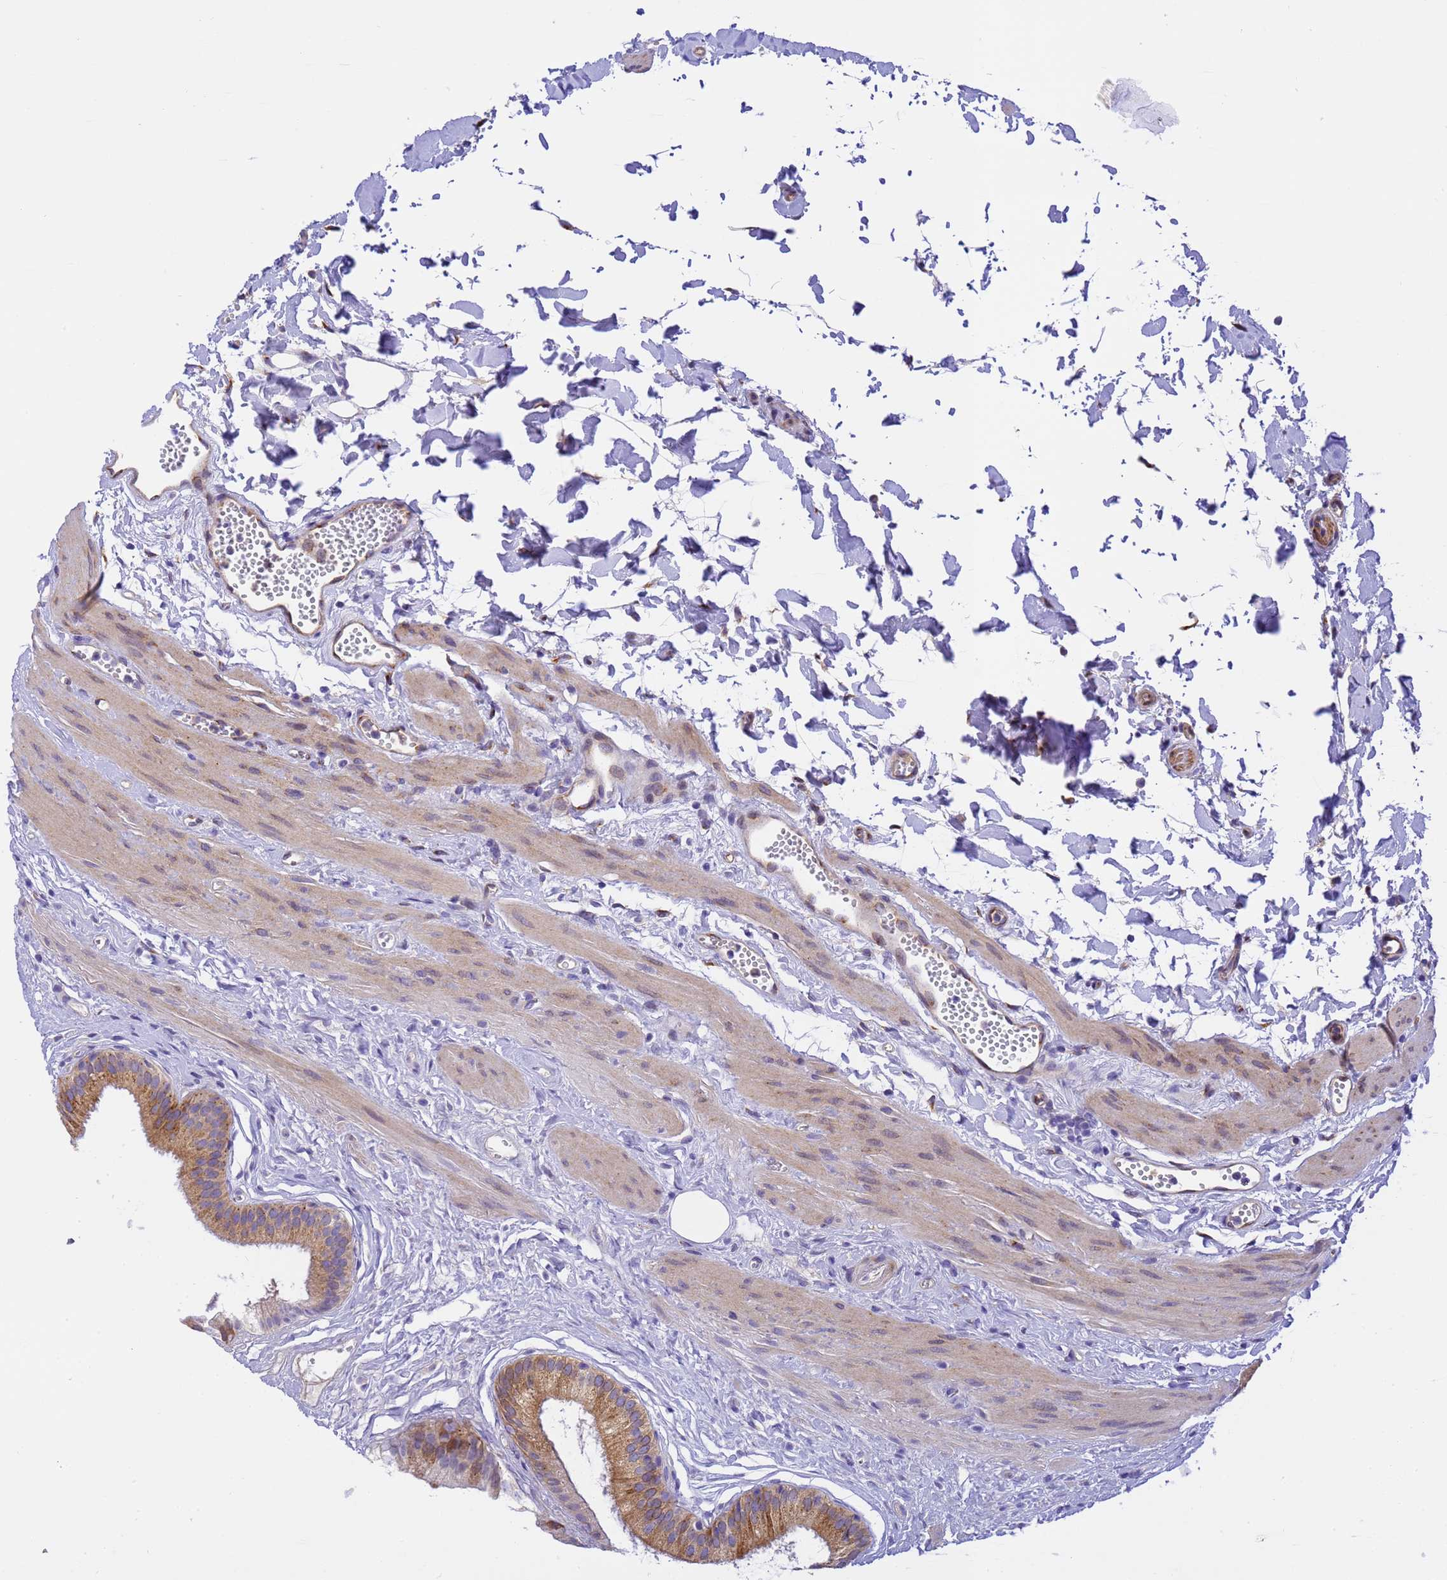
{"staining": {"intensity": "strong", "quantity": ">75%", "location": "cytoplasmic/membranous"}, "tissue": "gallbladder", "cell_type": "Glandular cells", "image_type": "normal", "snomed": [{"axis": "morphology", "description": "Normal tissue, NOS"}, {"axis": "topography", "description": "Gallbladder"}], "caption": "Gallbladder stained with IHC exhibits strong cytoplasmic/membranous staining in about >75% of glandular cells.", "gene": "RHBDD3", "patient": {"sex": "female", "age": 54}}